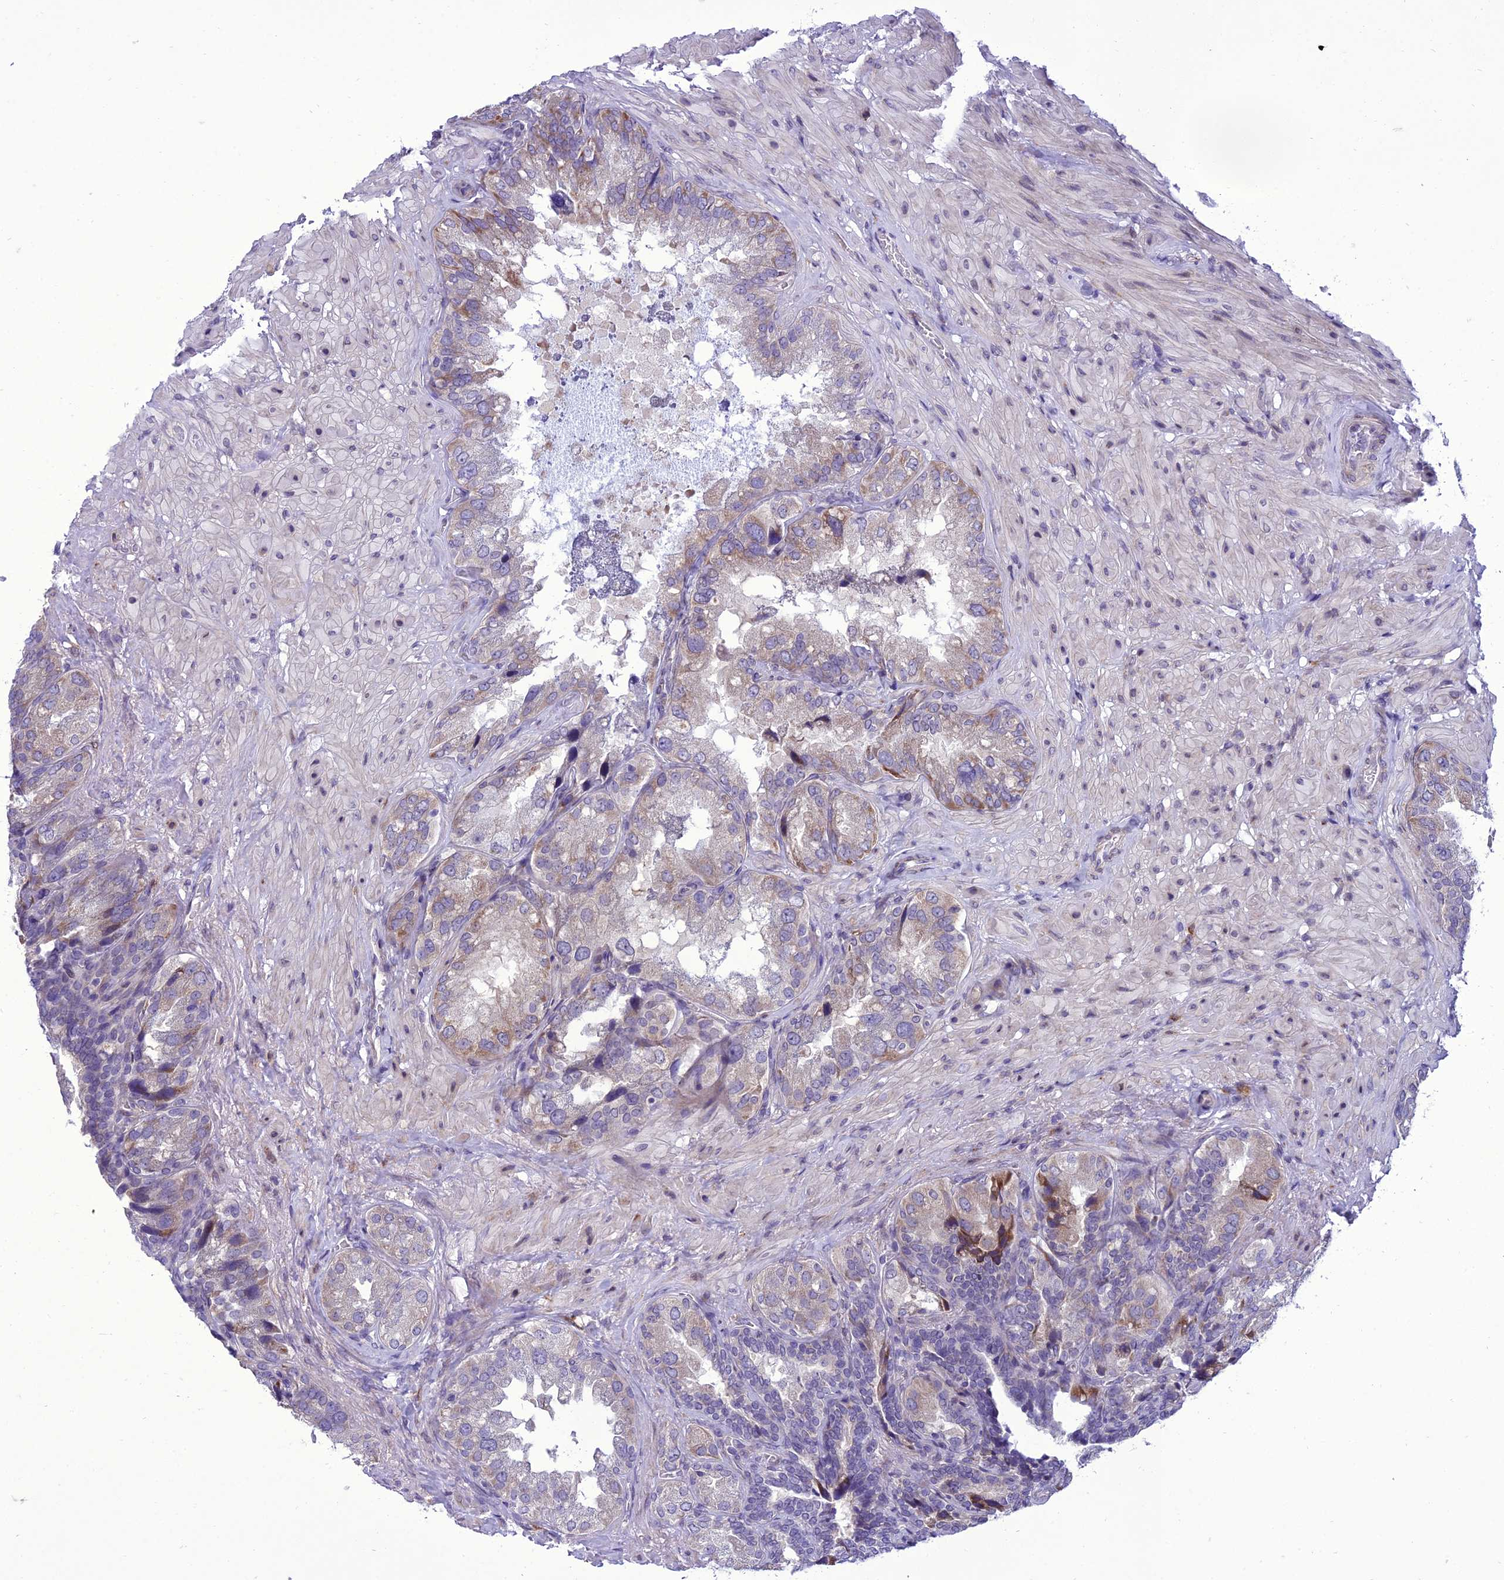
{"staining": {"intensity": "weak", "quantity": "<25%", "location": "cytoplasmic/membranous"}, "tissue": "seminal vesicle", "cell_type": "Glandular cells", "image_type": "normal", "snomed": [{"axis": "morphology", "description": "Normal tissue, NOS"}, {"axis": "topography", "description": "Seminal veicle"}, {"axis": "topography", "description": "Peripheral nerve tissue"}], "caption": "A high-resolution image shows immunohistochemistry (IHC) staining of normal seminal vesicle, which exhibits no significant positivity in glandular cells.", "gene": "NEURL2", "patient": {"sex": "male", "age": 63}}